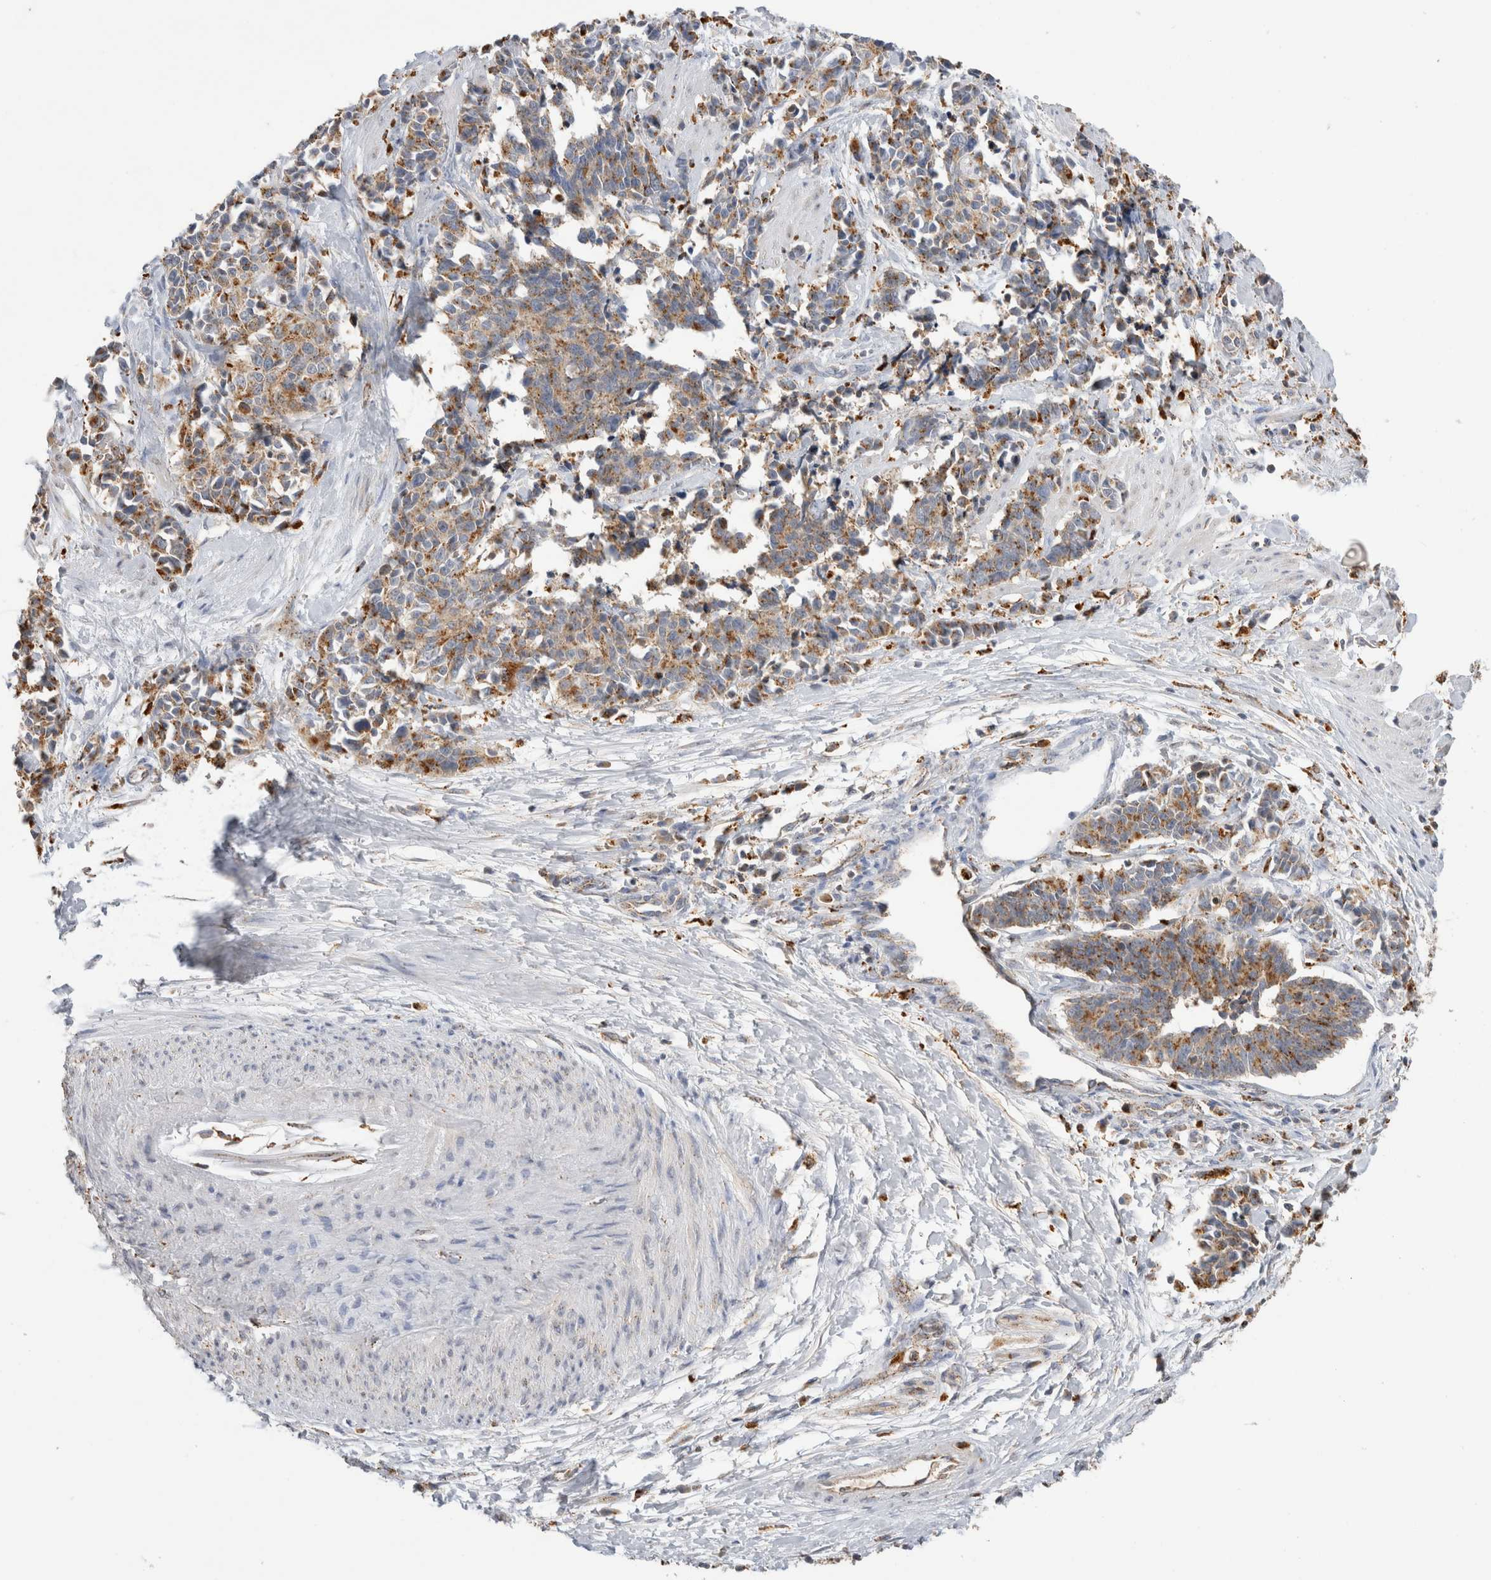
{"staining": {"intensity": "moderate", "quantity": ">75%", "location": "cytoplasmic/membranous"}, "tissue": "cervical cancer", "cell_type": "Tumor cells", "image_type": "cancer", "snomed": [{"axis": "morphology", "description": "Squamous cell carcinoma, NOS"}, {"axis": "topography", "description": "Cervix"}], "caption": "Immunohistochemistry (IHC) histopathology image of neoplastic tissue: human cervical cancer (squamous cell carcinoma) stained using IHC exhibits medium levels of moderate protein expression localized specifically in the cytoplasmic/membranous of tumor cells, appearing as a cytoplasmic/membranous brown color.", "gene": "GNS", "patient": {"sex": "female", "age": 35}}